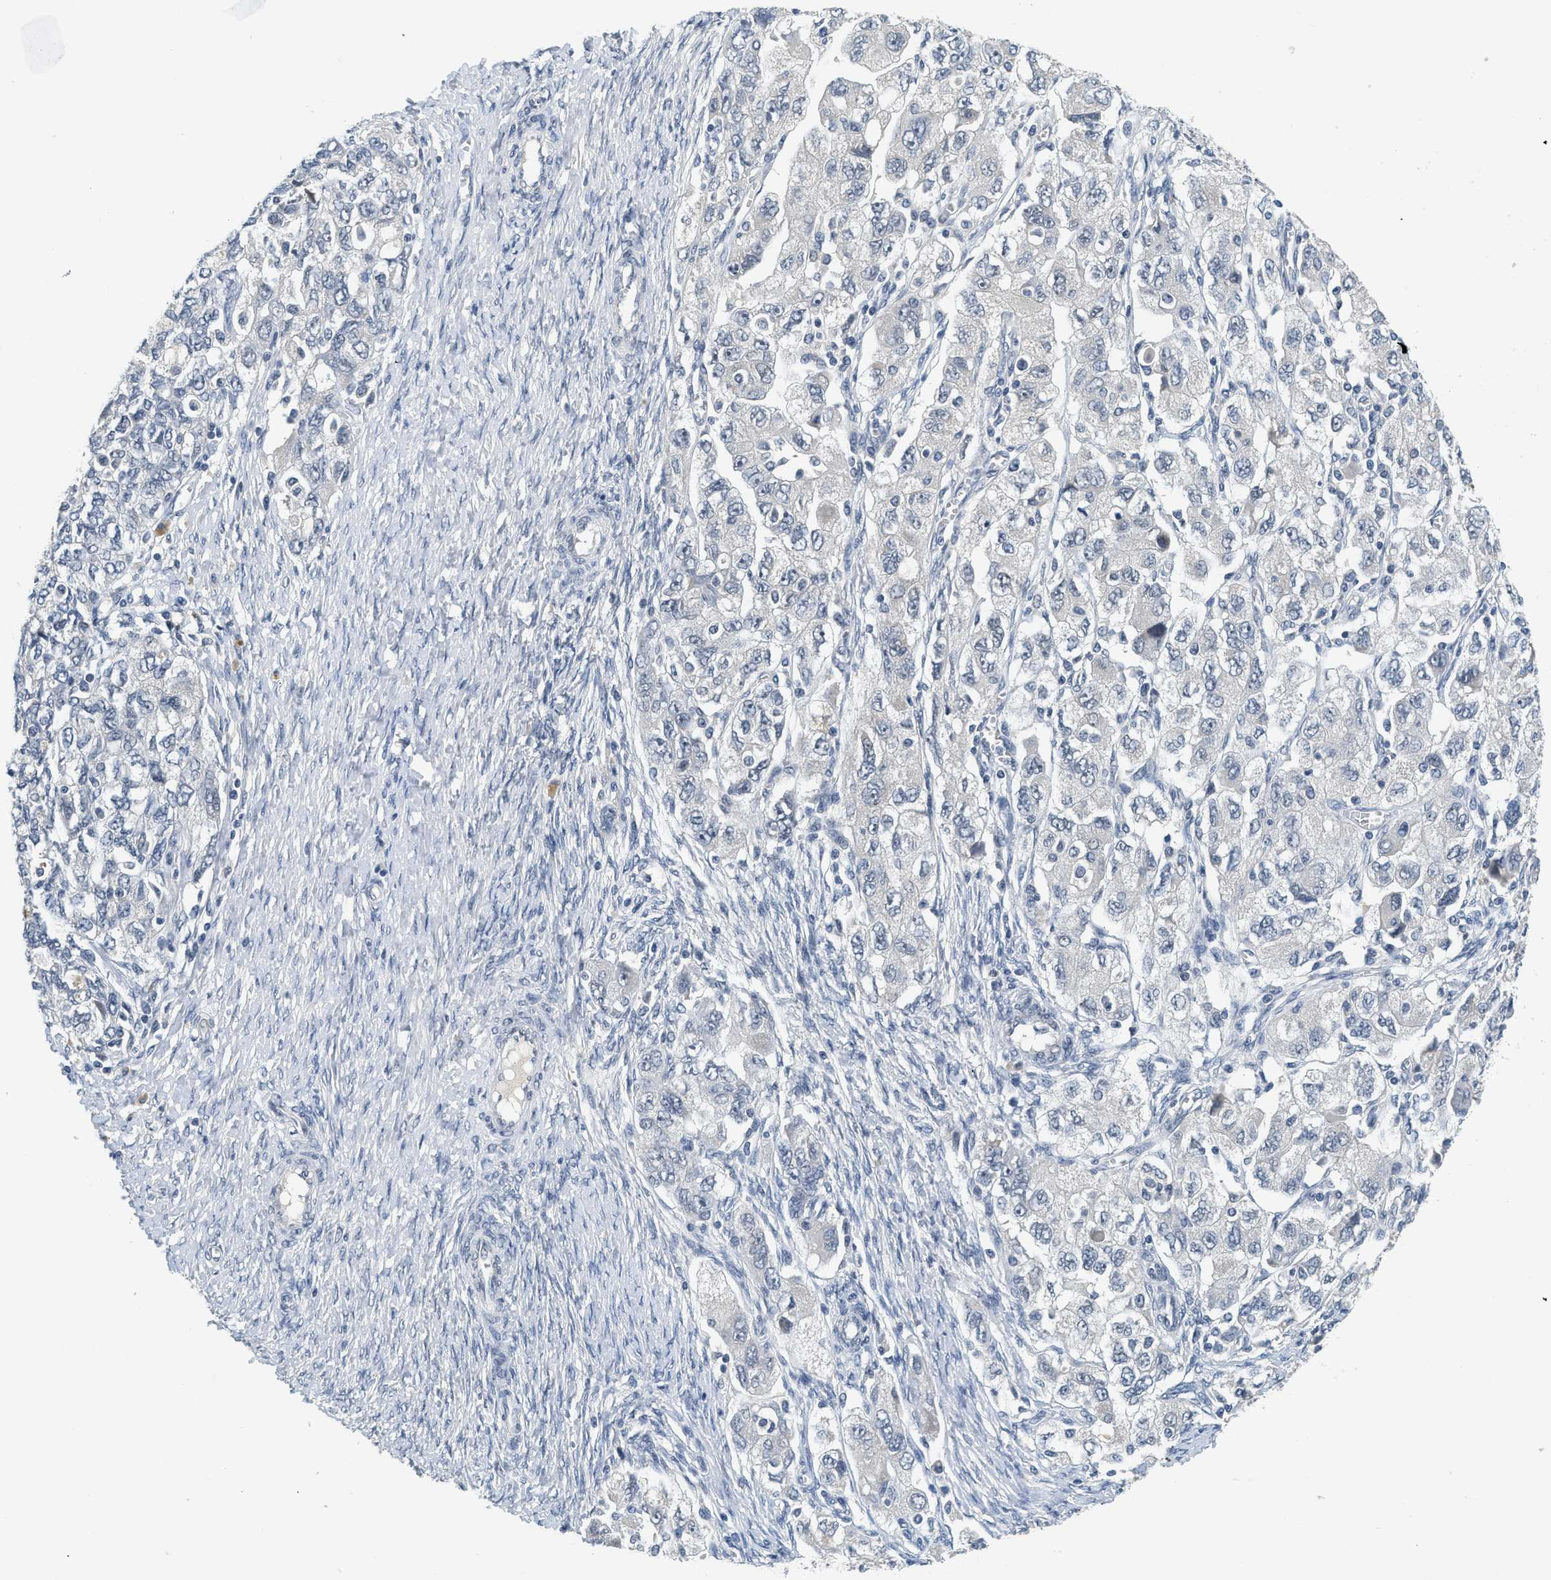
{"staining": {"intensity": "negative", "quantity": "none", "location": "none"}, "tissue": "ovarian cancer", "cell_type": "Tumor cells", "image_type": "cancer", "snomed": [{"axis": "morphology", "description": "Carcinoma, NOS"}, {"axis": "morphology", "description": "Cystadenocarcinoma, serous, NOS"}, {"axis": "topography", "description": "Ovary"}], "caption": "Serous cystadenocarcinoma (ovarian) stained for a protein using IHC shows no expression tumor cells.", "gene": "MZF1", "patient": {"sex": "female", "age": 69}}